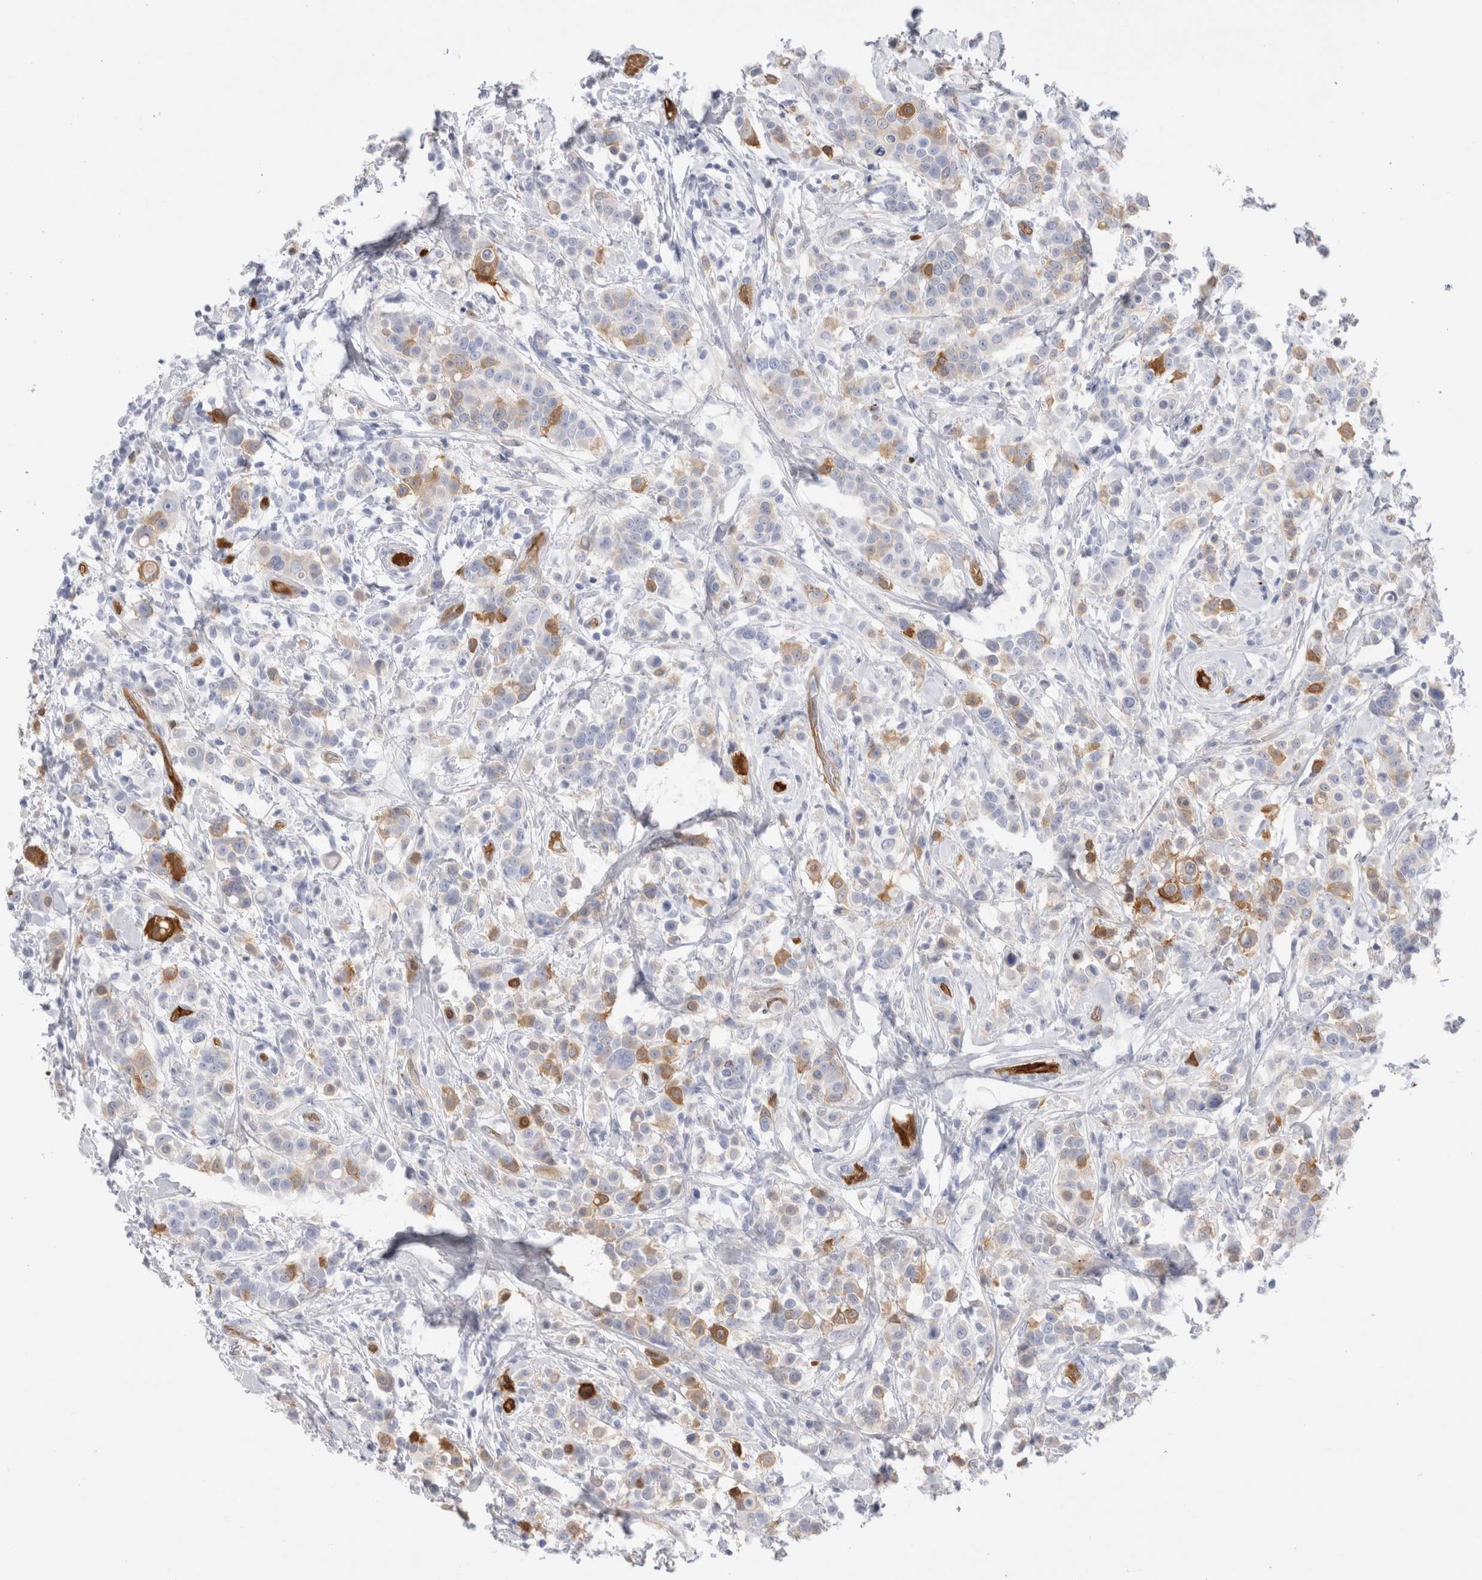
{"staining": {"intensity": "moderate", "quantity": "<25%", "location": "cytoplasmic/membranous"}, "tissue": "breast cancer", "cell_type": "Tumor cells", "image_type": "cancer", "snomed": [{"axis": "morphology", "description": "Duct carcinoma"}, {"axis": "topography", "description": "Breast"}], "caption": "Immunohistochemical staining of human breast cancer displays low levels of moderate cytoplasmic/membranous protein expression in approximately <25% of tumor cells.", "gene": "NAPEPLD", "patient": {"sex": "female", "age": 27}}